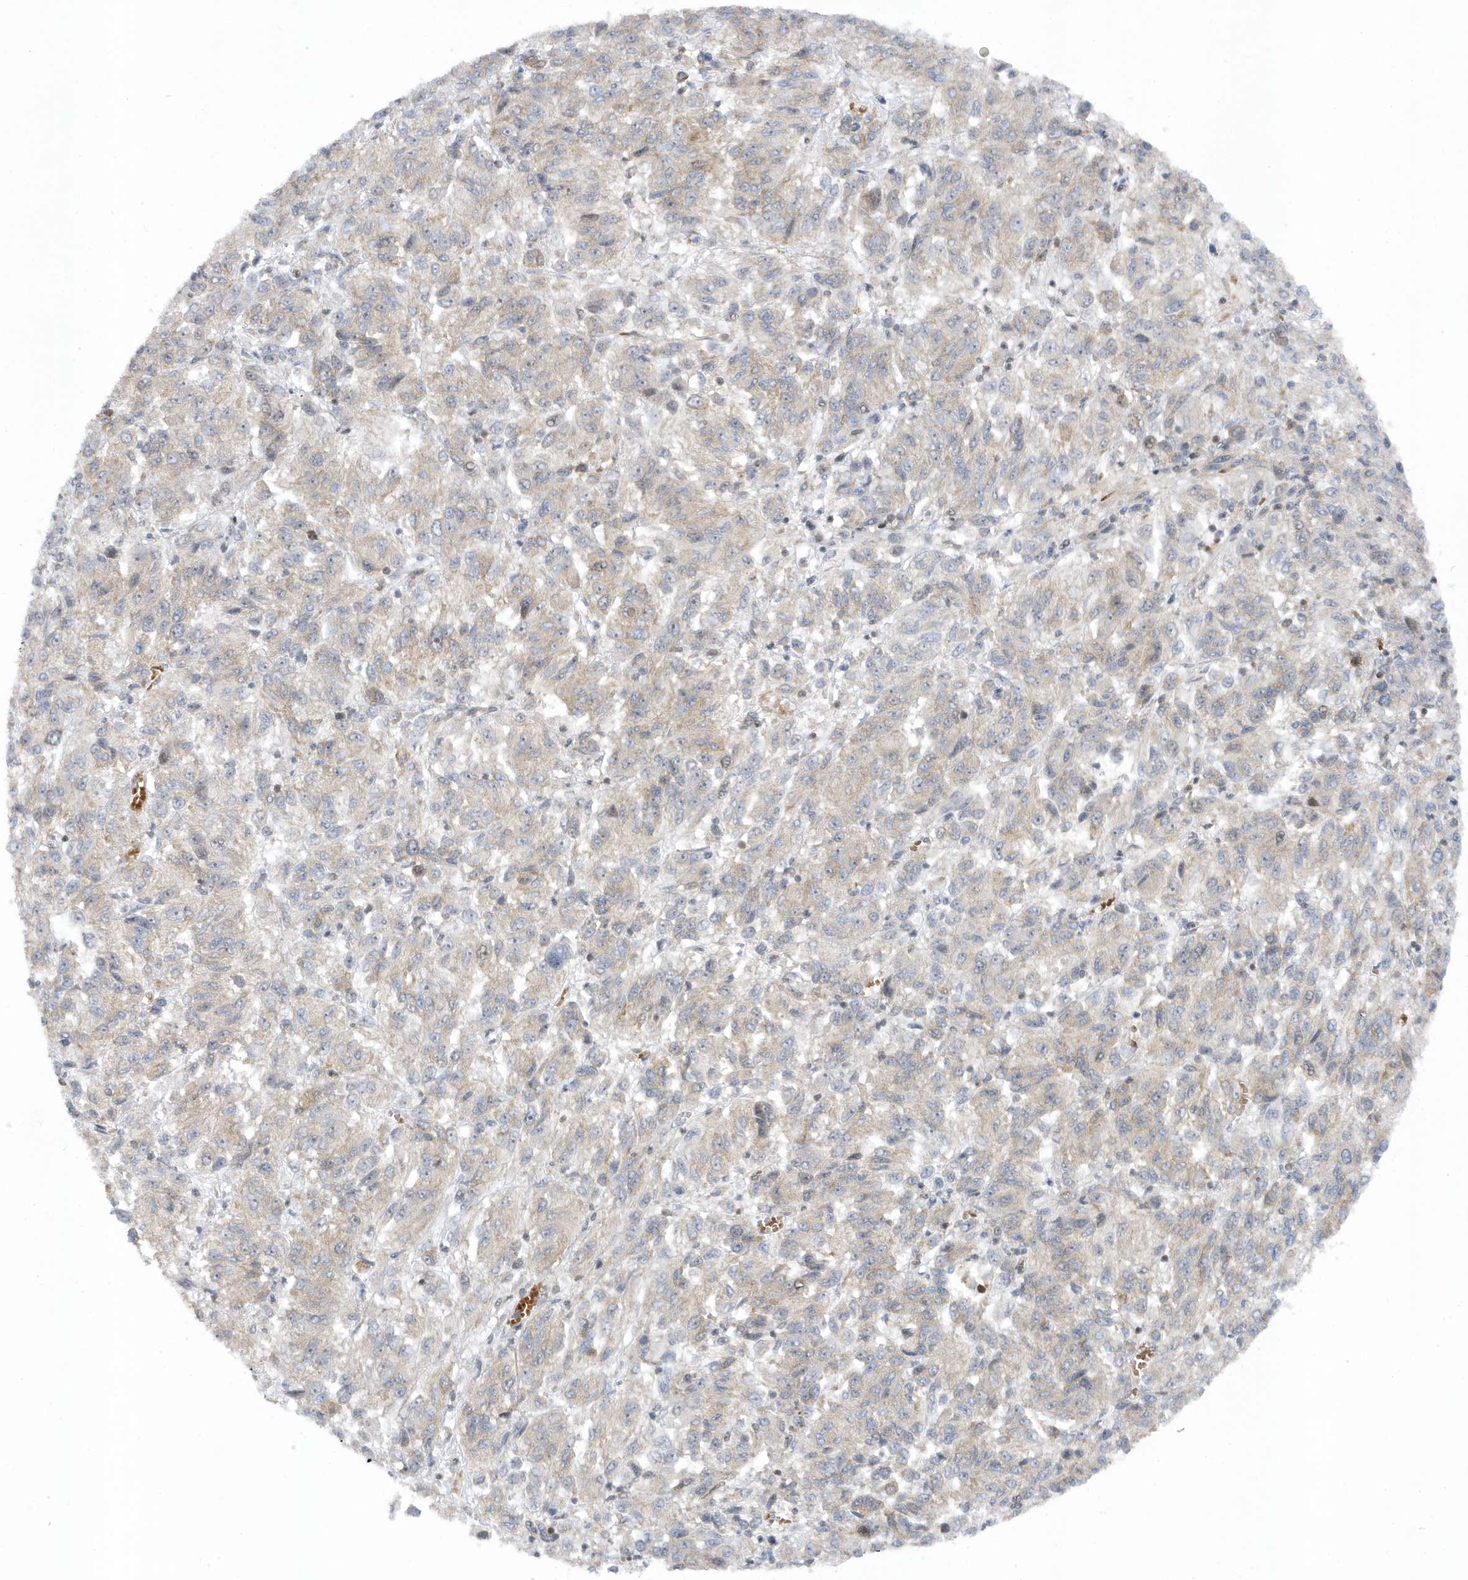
{"staining": {"intensity": "negative", "quantity": "none", "location": "none"}, "tissue": "melanoma", "cell_type": "Tumor cells", "image_type": "cancer", "snomed": [{"axis": "morphology", "description": "Malignant melanoma, Metastatic site"}, {"axis": "topography", "description": "Lung"}], "caption": "Immunohistochemical staining of human melanoma reveals no significant positivity in tumor cells.", "gene": "MAP7D3", "patient": {"sex": "male", "age": 64}}